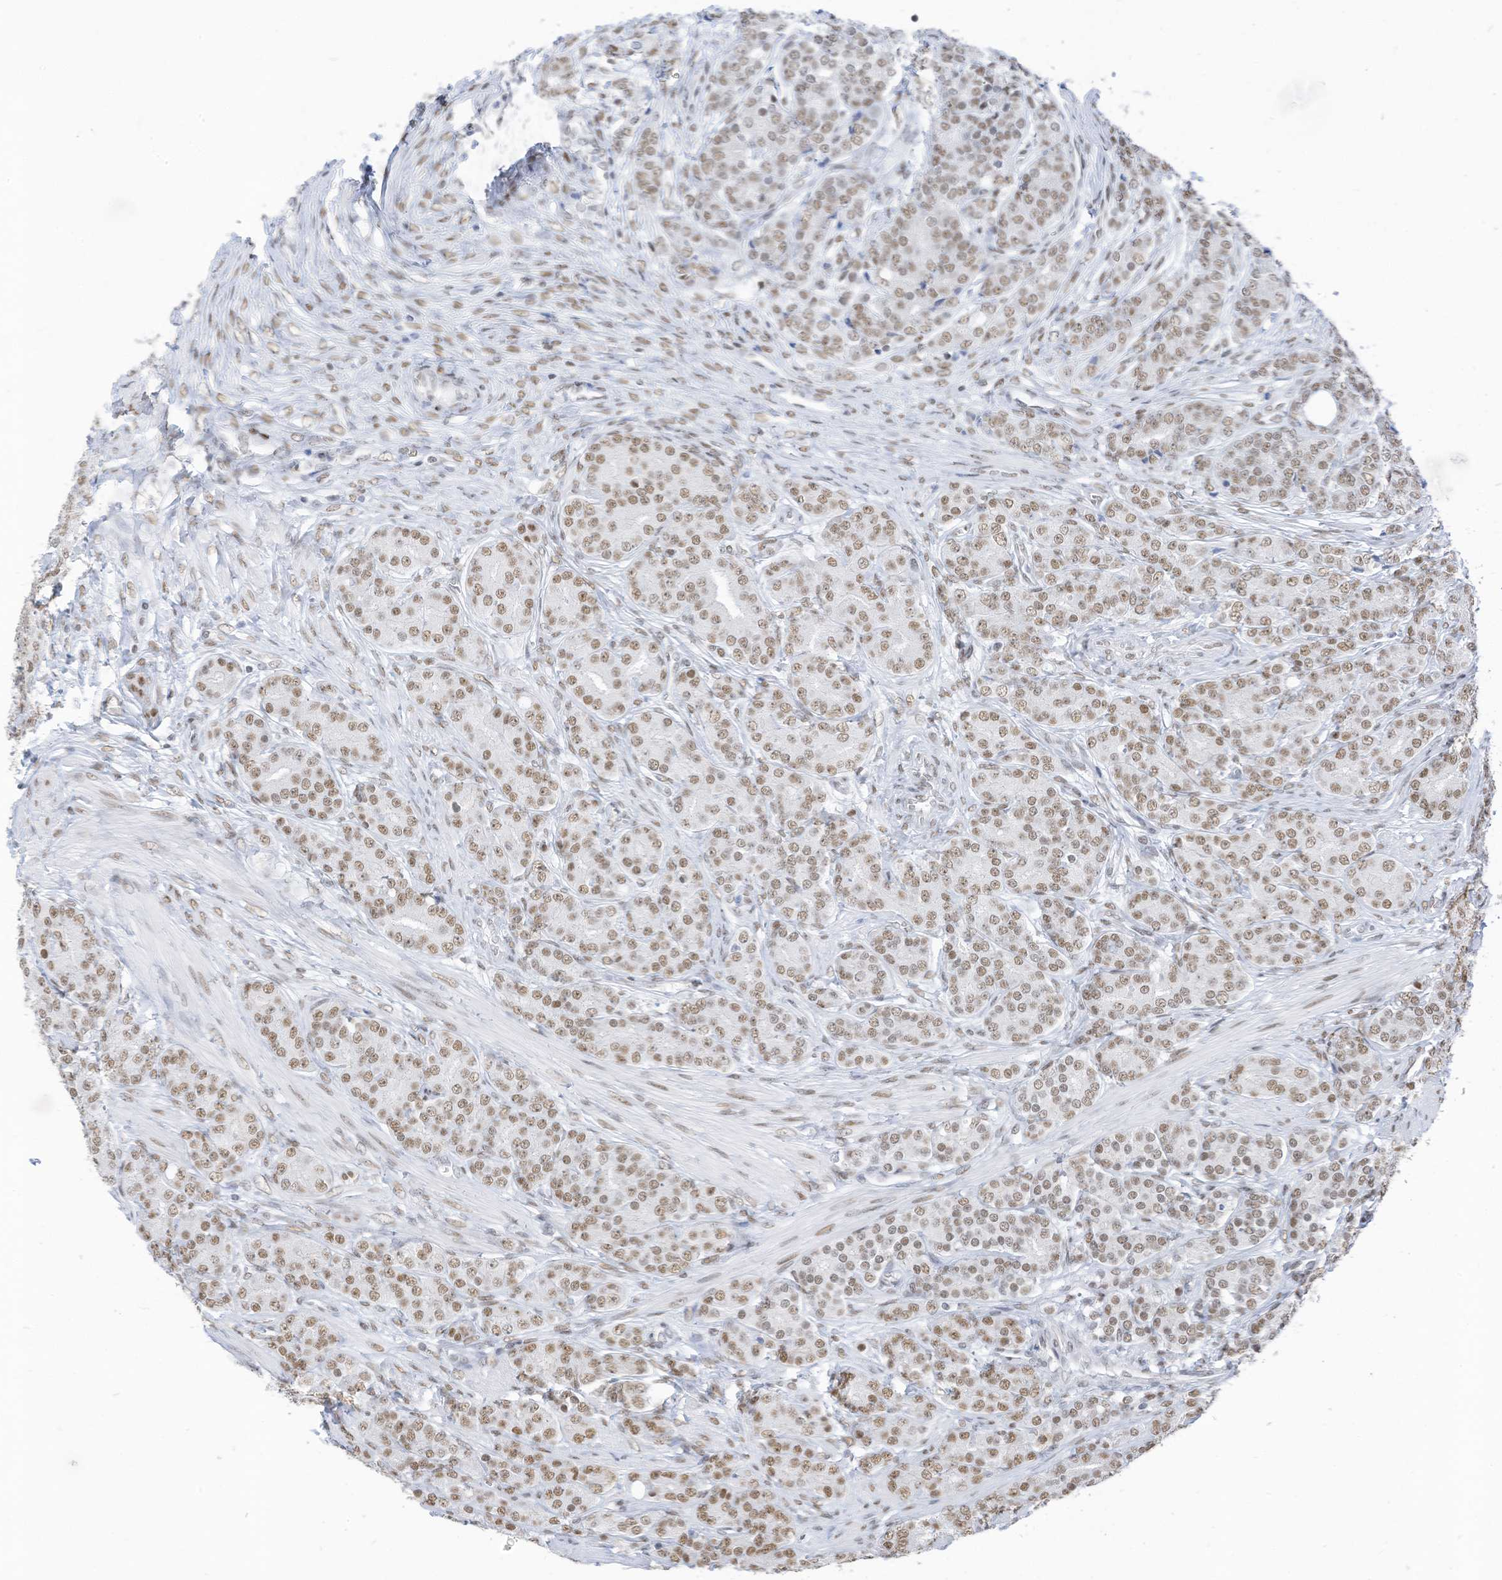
{"staining": {"intensity": "weak", "quantity": ">75%", "location": "nuclear"}, "tissue": "prostate cancer", "cell_type": "Tumor cells", "image_type": "cancer", "snomed": [{"axis": "morphology", "description": "Adenocarcinoma, High grade"}, {"axis": "topography", "description": "Prostate"}], "caption": "Protein analysis of high-grade adenocarcinoma (prostate) tissue demonstrates weak nuclear positivity in approximately >75% of tumor cells. The staining was performed using DAB to visualize the protein expression in brown, while the nuclei were stained in blue with hematoxylin (Magnification: 20x).", "gene": "KHSRP", "patient": {"sex": "male", "age": 62}}